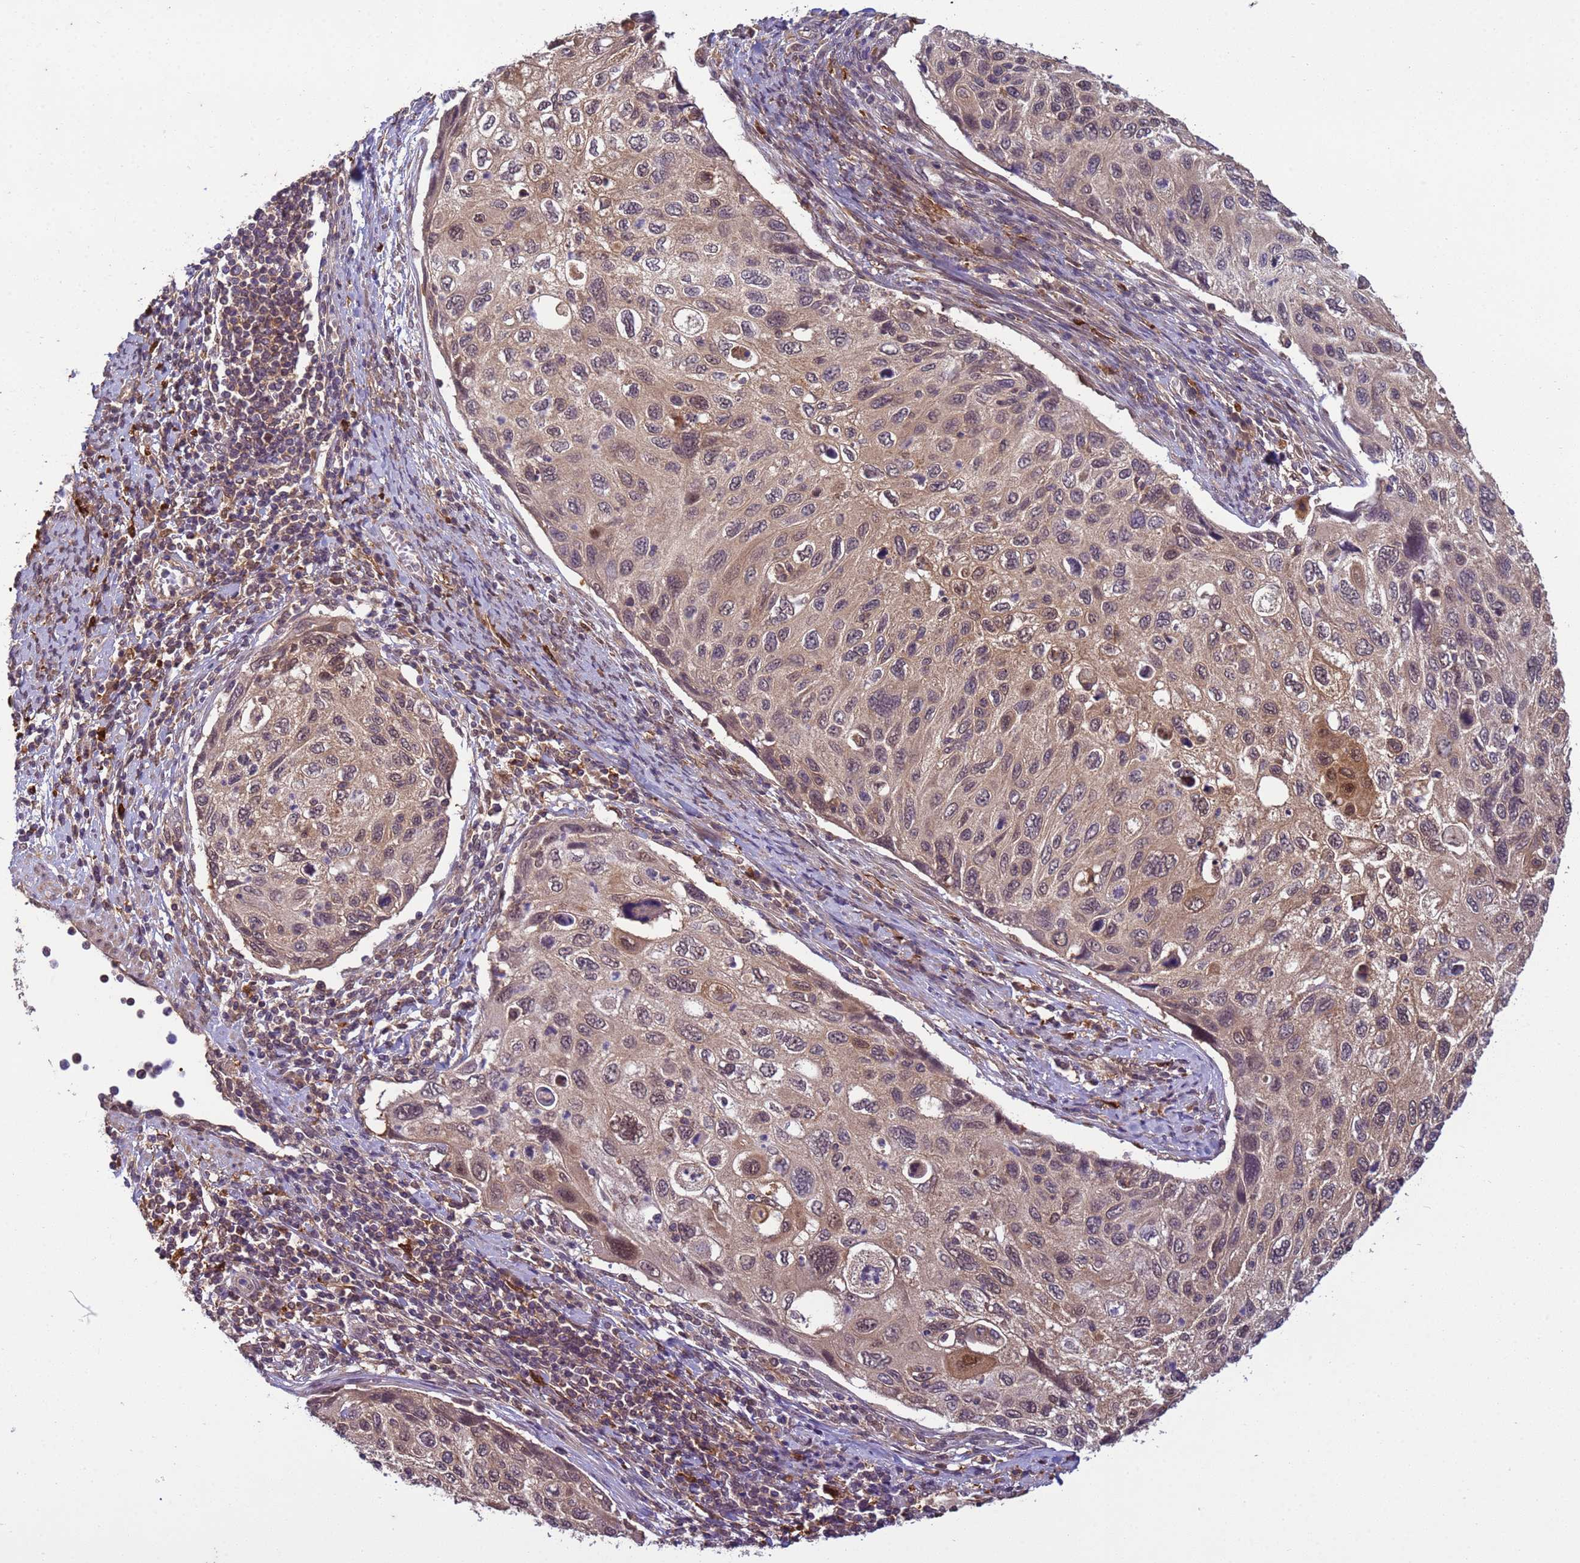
{"staining": {"intensity": "moderate", "quantity": "25%-75%", "location": "cytoplasmic/membranous,nuclear"}, "tissue": "cervical cancer", "cell_type": "Tumor cells", "image_type": "cancer", "snomed": [{"axis": "morphology", "description": "Squamous cell carcinoma, NOS"}, {"axis": "topography", "description": "Cervix"}], "caption": "About 25%-75% of tumor cells in human cervical cancer (squamous cell carcinoma) reveal moderate cytoplasmic/membranous and nuclear protein positivity as visualized by brown immunohistochemical staining.", "gene": "NPEPPS", "patient": {"sex": "female", "age": 70}}